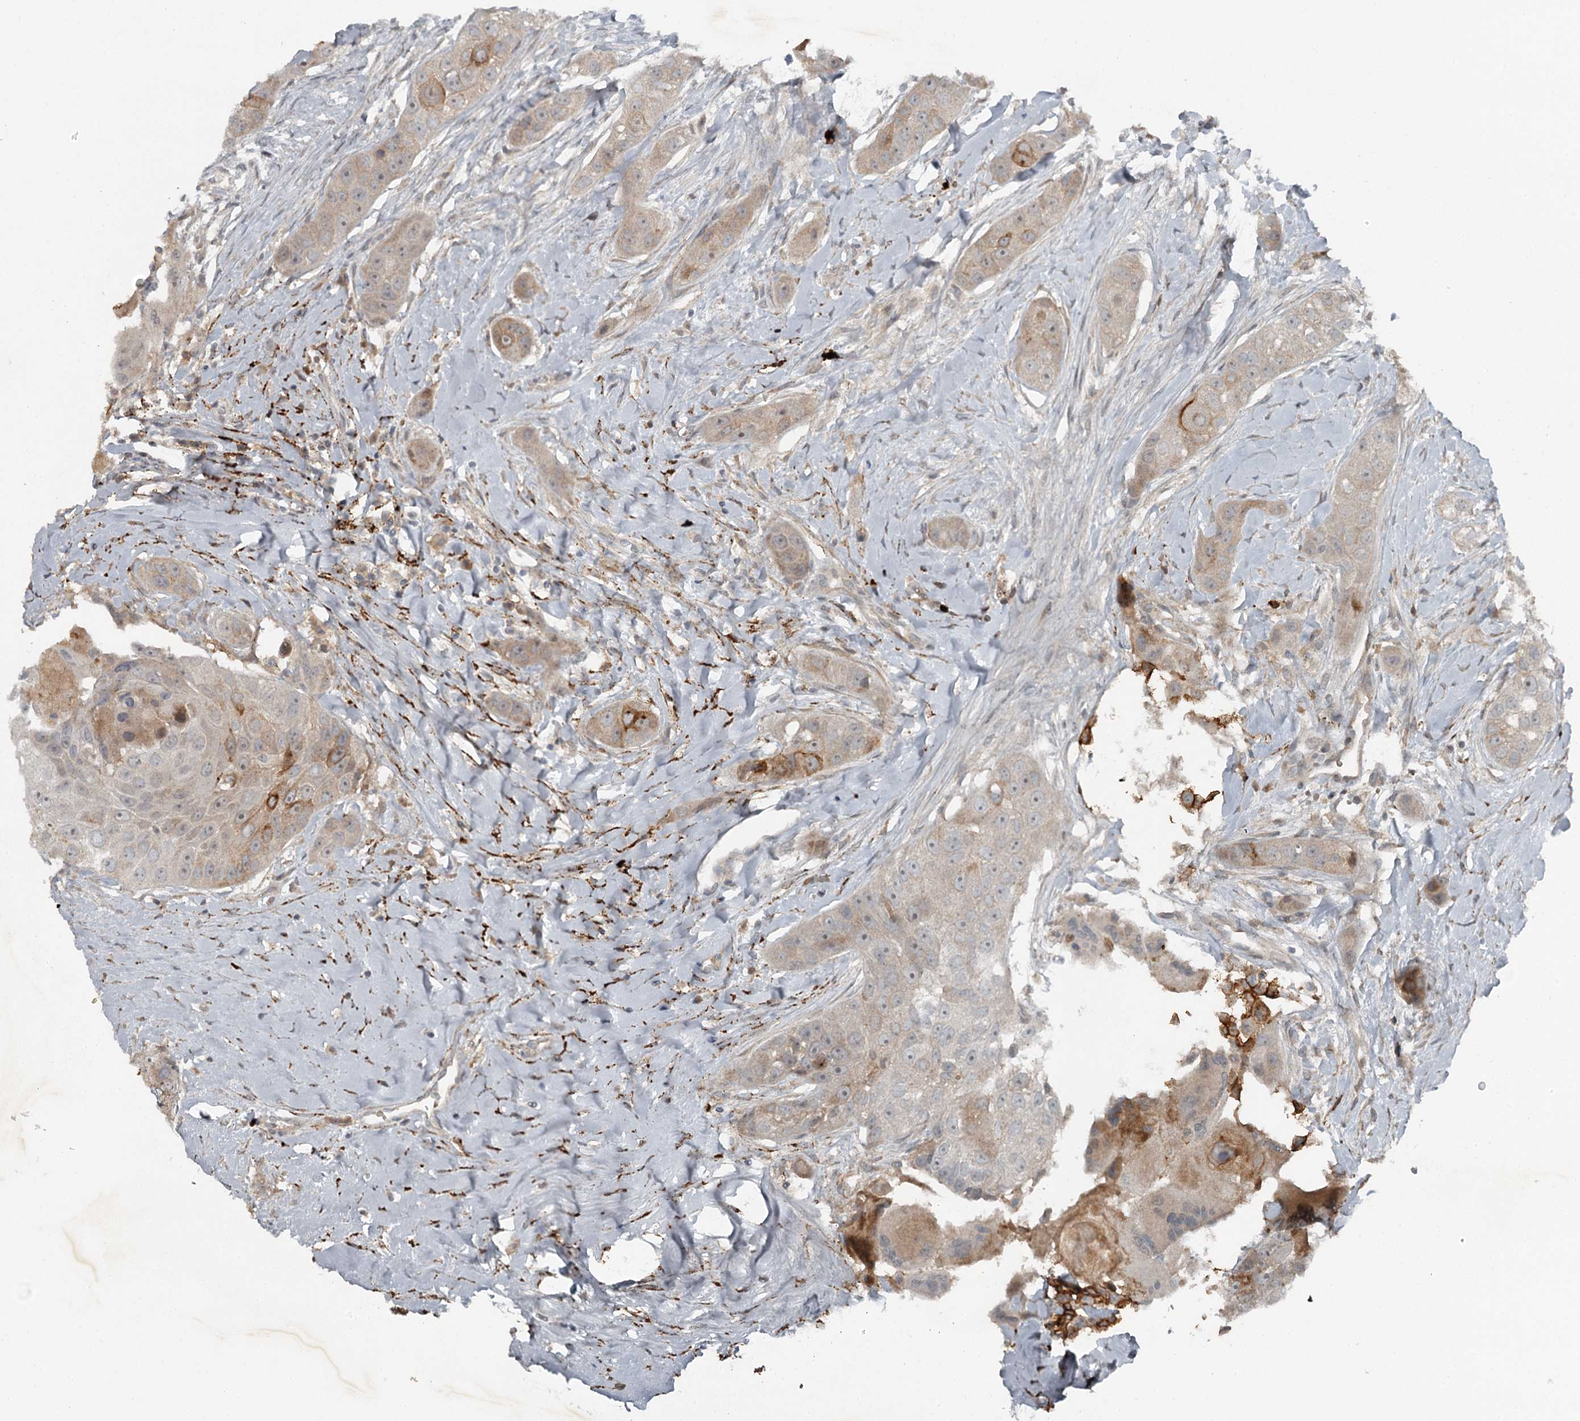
{"staining": {"intensity": "moderate", "quantity": "25%-75%", "location": "cytoplasmic/membranous"}, "tissue": "head and neck cancer", "cell_type": "Tumor cells", "image_type": "cancer", "snomed": [{"axis": "morphology", "description": "Normal tissue, NOS"}, {"axis": "morphology", "description": "Squamous cell carcinoma, NOS"}, {"axis": "topography", "description": "Skeletal muscle"}, {"axis": "topography", "description": "Head-Neck"}], "caption": "Tumor cells display medium levels of moderate cytoplasmic/membranous staining in about 25%-75% of cells in human head and neck squamous cell carcinoma. Immunohistochemistry stains the protein of interest in brown and the nuclei are stained blue.", "gene": "SLC39A8", "patient": {"sex": "male", "age": 51}}